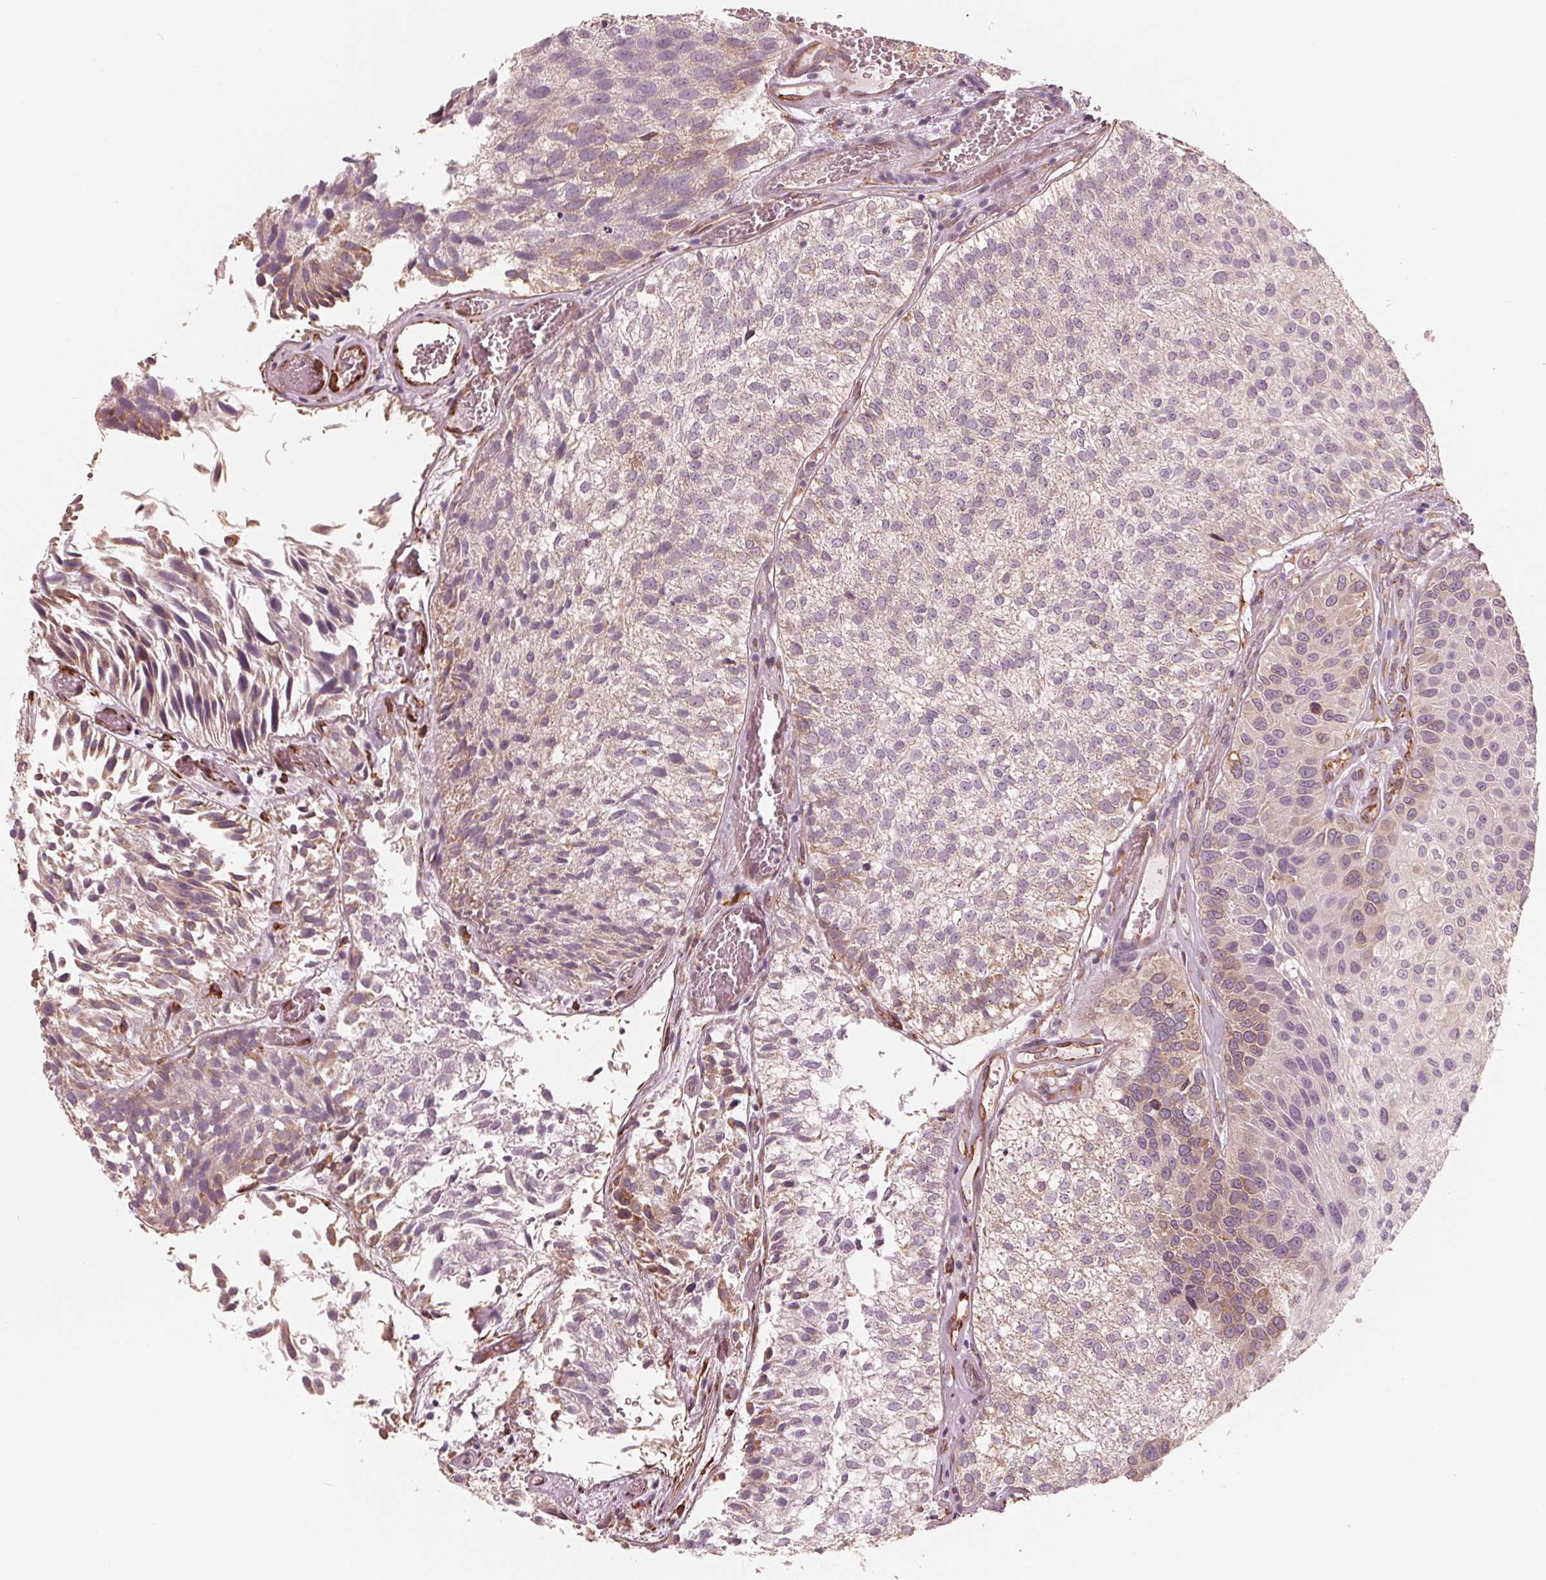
{"staining": {"intensity": "weak", "quantity": "<25%", "location": "cytoplasmic/membranous"}, "tissue": "urothelial cancer", "cell_type": "Tumor cells", "image_type": "cancer", "snomed": [{"axis": "morphology", "description": "Urothelial carcinoma, Low grade"}, {"axis": "topography", "description": "Urinary bladder"}], "caption": "An immunohistochemistry image of low-grade urothelial carcinoma is shown. There is no staining in tumor cells of low-grade urothelial carcinoma. (Immunohistochemistry (ihc), brightfield microscopy, high magnification).", "gene": "IKBIP", "patient": {"sex": "female", "age": 87}}